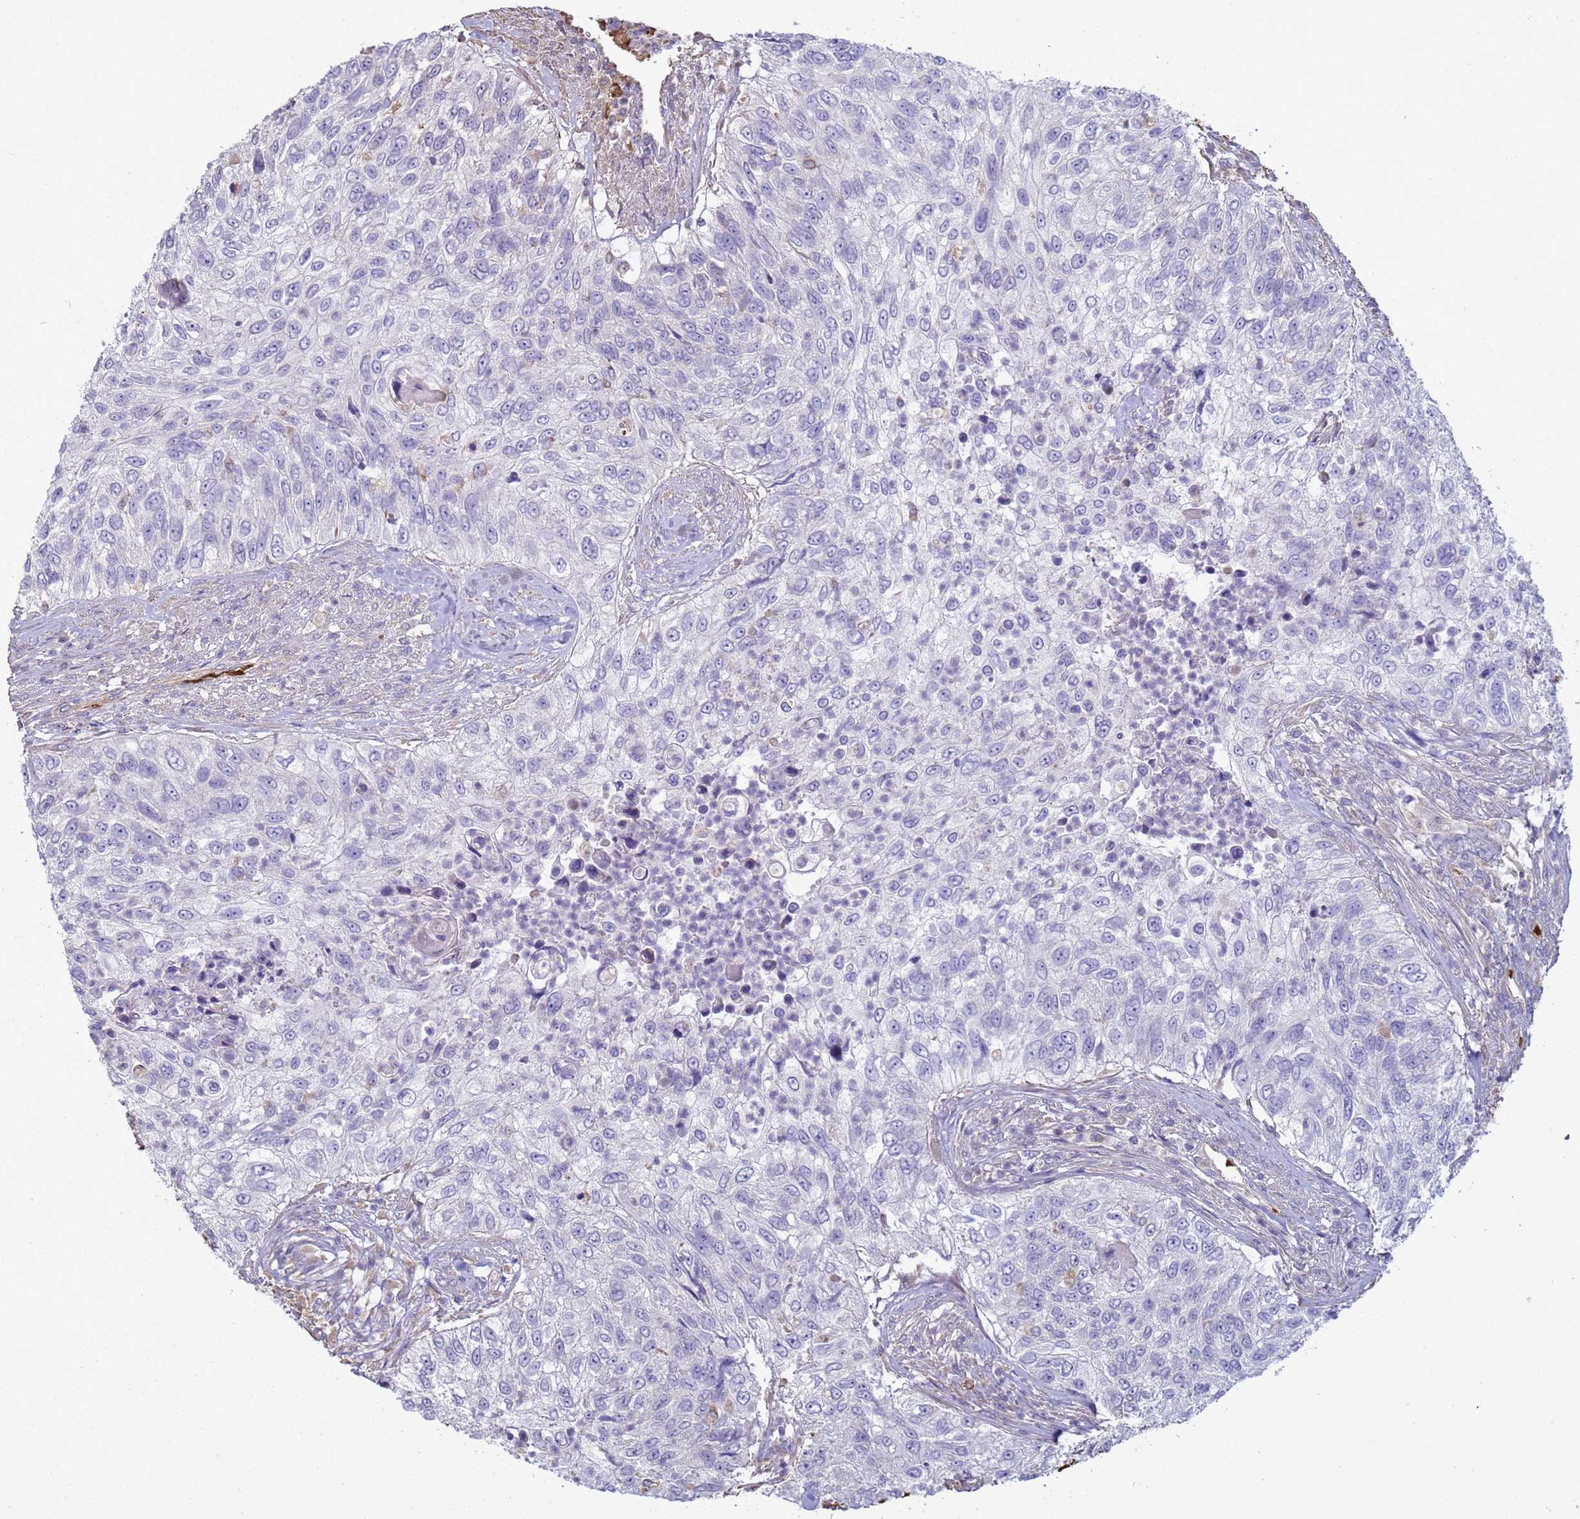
{"staining": {"intensity": "negative", "quantity": "none", "location": "none"}, "tissue": "urothelial cancer", "cell_type": "Tumor cells", "image_type": "cancer", "snomed": [{"axis": "morphology", "description": "Urothelial carcinoma, High grade"}, {"axis": "topography", "description": "Urinary bladder"}], "caption": "DAB (3,3'-diaminobenzidine) immunohistochemical staining of human high-grade urothelial carcinoma reveals no significant positivity in tumor cells.", "gene": "SGIP1", "patient": {"sex": "female", "age": 60}}